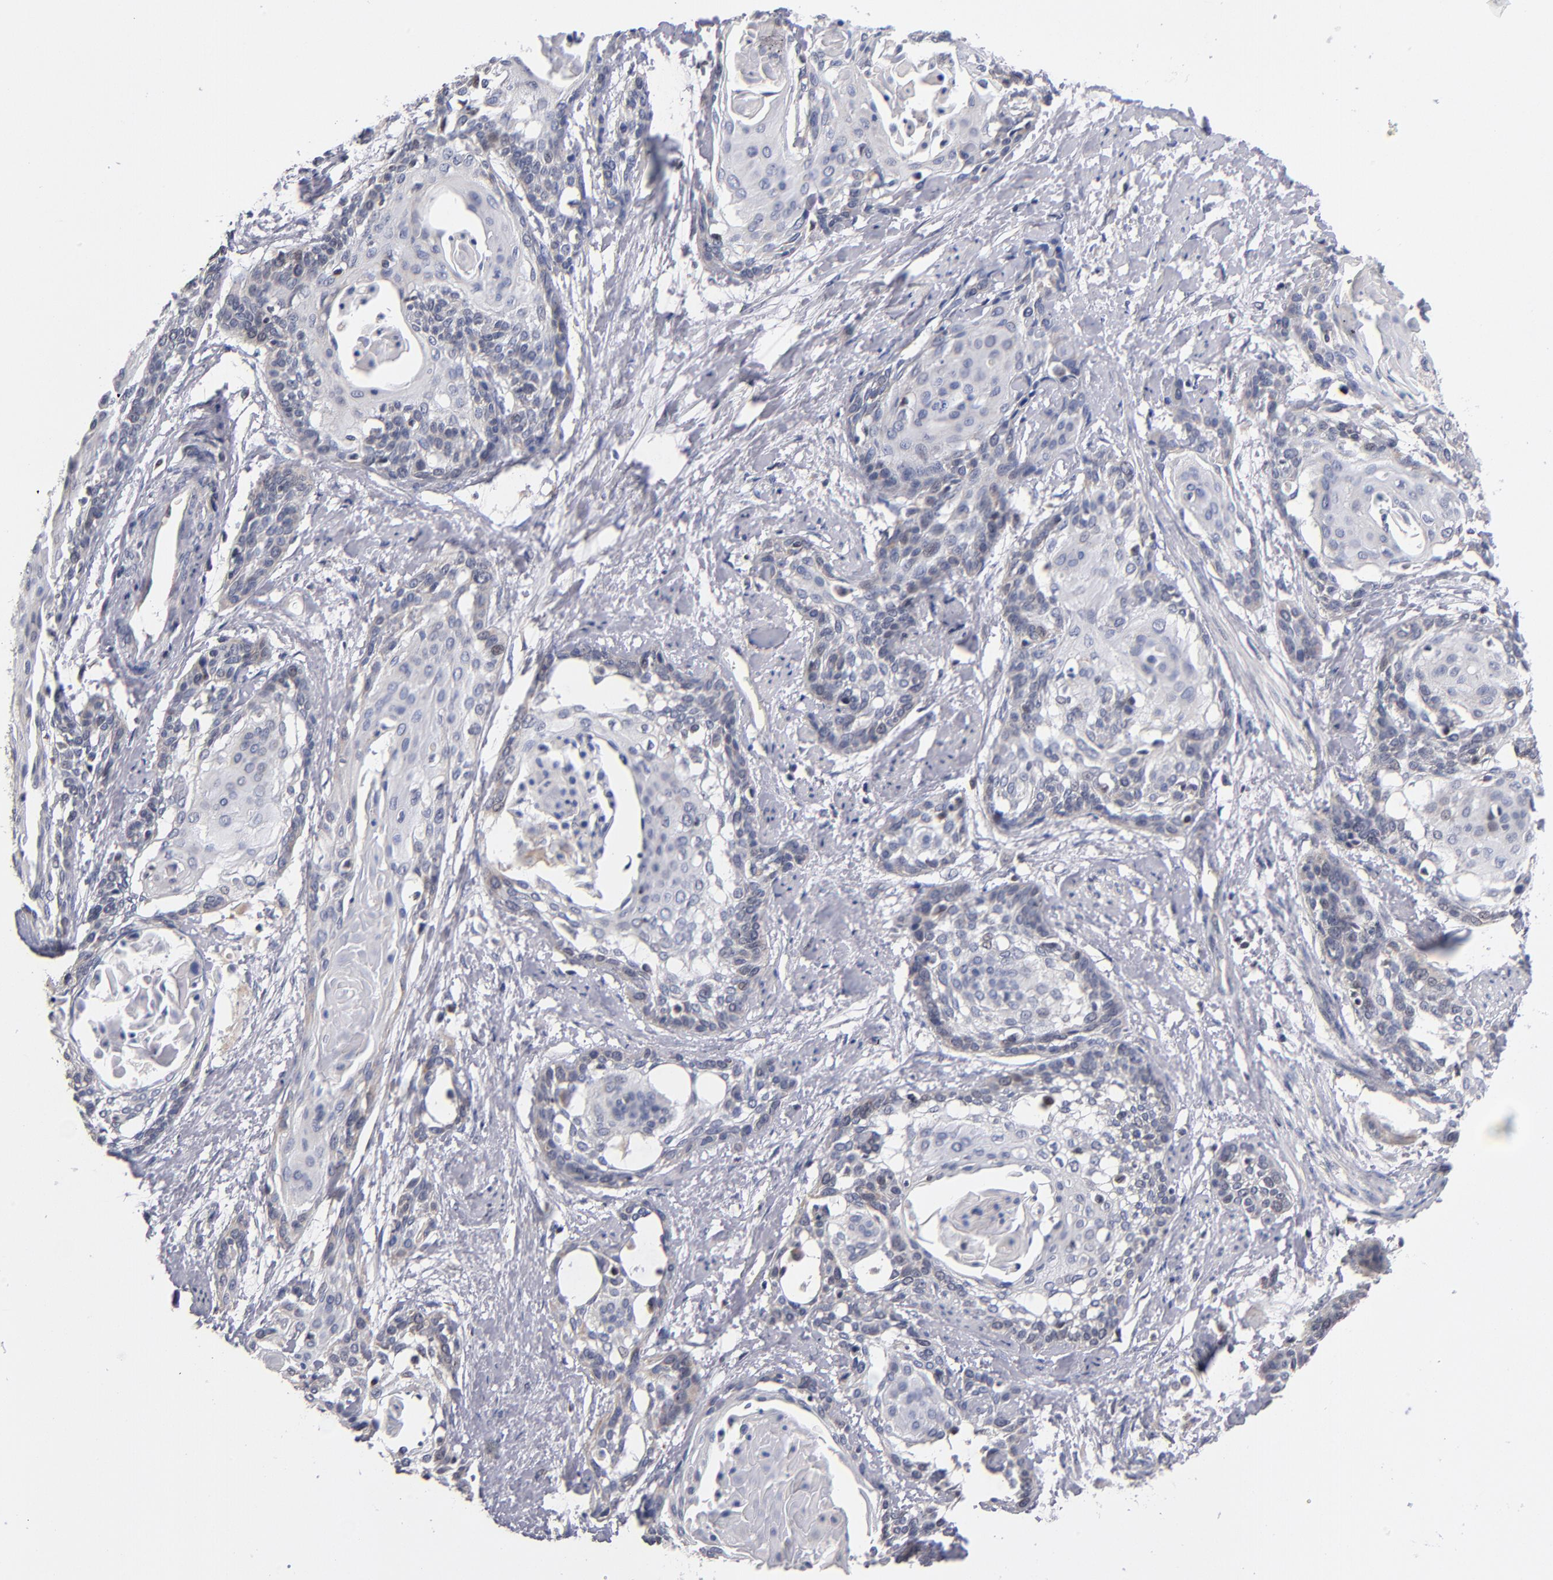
{"staining": {"intensity": "weak", "quantity": "<25%", "location": "cytoplasmic/membranous"}, "tissue": "cervical cancer", "cell_type": "Tumor cells", "image_type": "cancer", "snomed": [{"axis": "morphology", "description": "Squamous cell carcinoma, NOS"}, {"axis": "topography", "description": "Cervix"}], "caption": "This is an immunohistochemistry (IHC) histopathology image of human cervical cancer (squamous cell carcinoma). There is no expression in tumor cells.", "gene": "ODF2", "patient": {"sex": "female", "age": 57}}